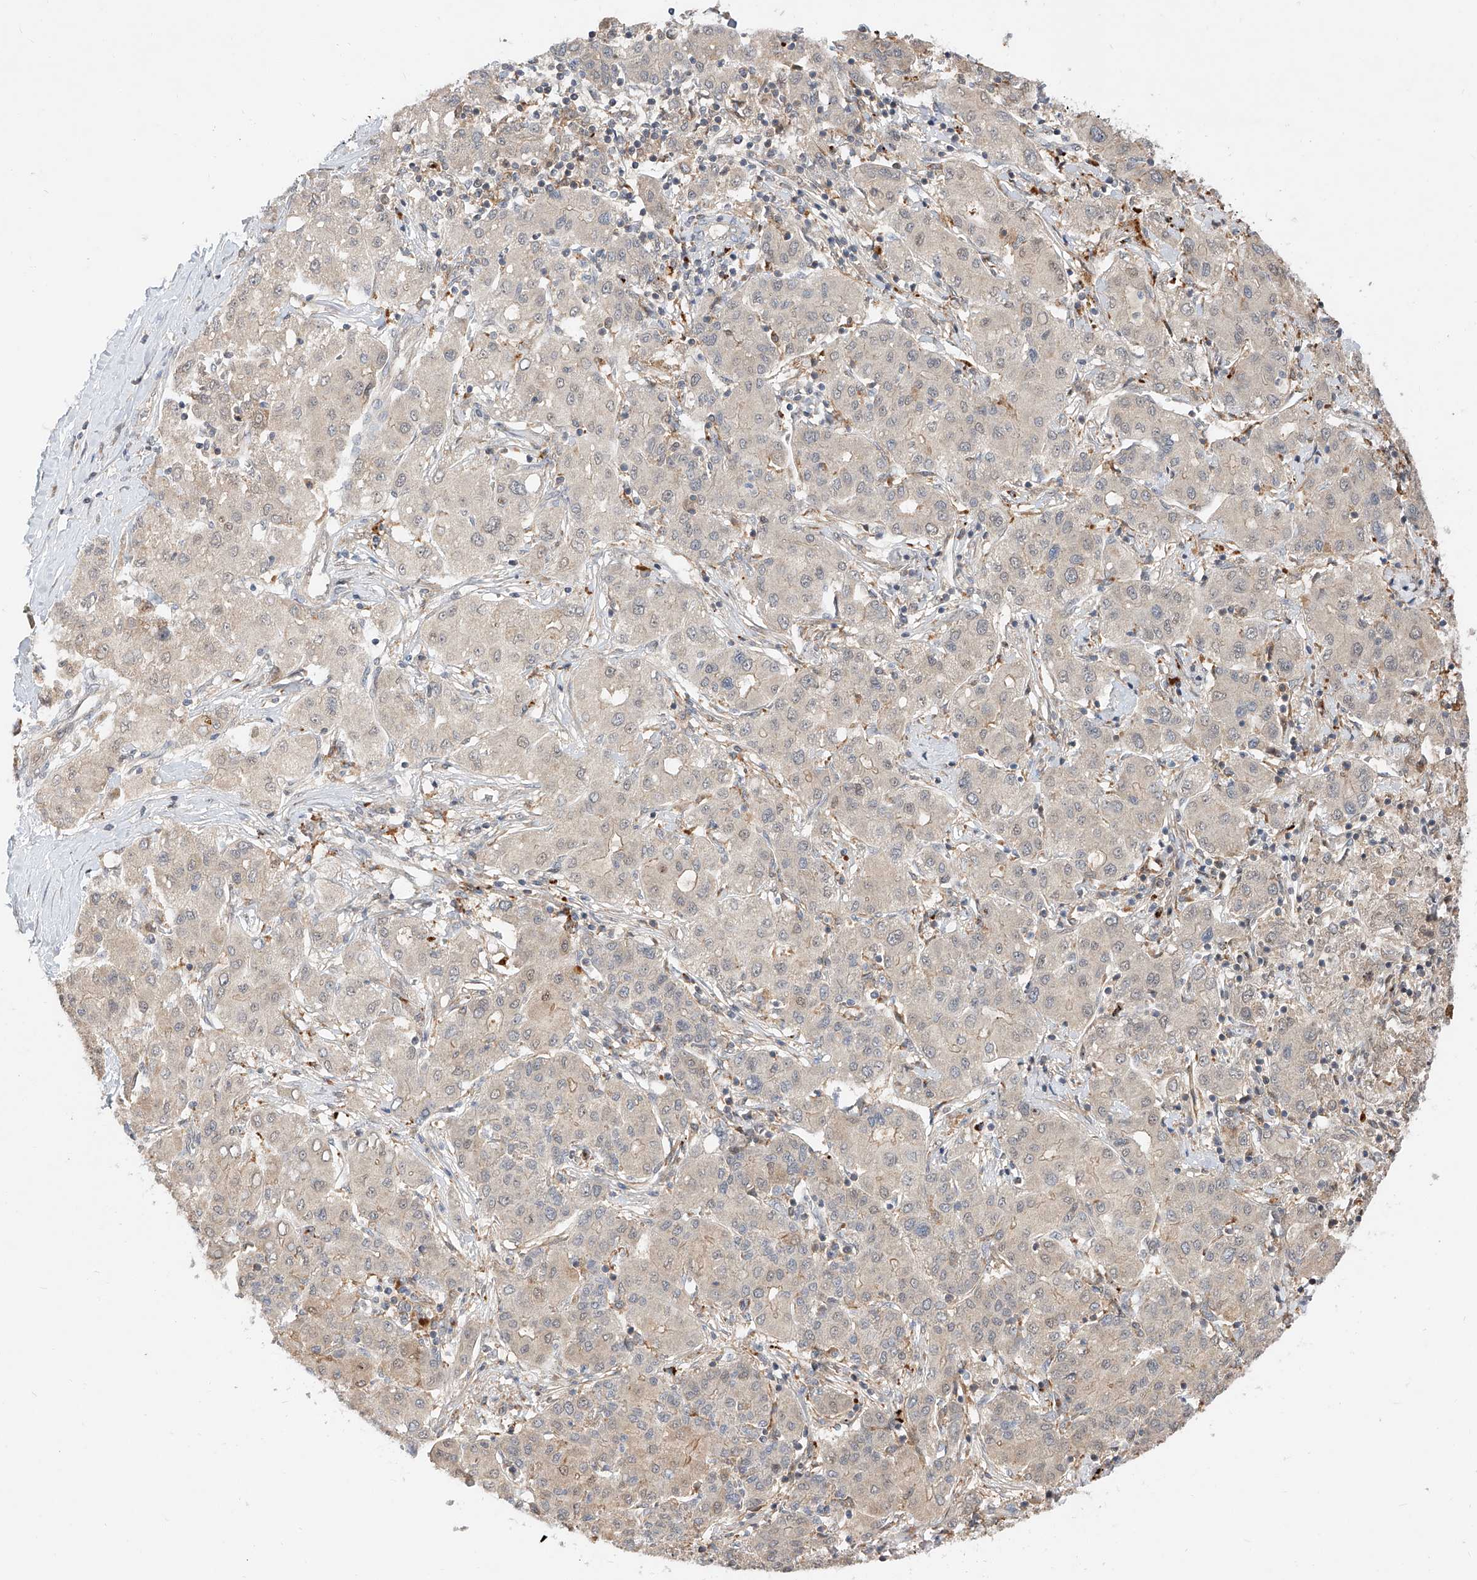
{"staining": {"intensity": "moderate", "quantity": "<25%", "location": "cytoplasmic/membranous"}, "tissue": "liver cancer", "cell_type": "Tumor cells", "image_type": "cancer", "snomed": [{"axis": "morphology", "description": "Carcinoma, Hepatocellular, NOS"}, {"axis": "topography", "description": "Liver"}], "caption": "Immunohistochemical staining of liver cancer (hepatocellular carcinoma) reveals low levels of moderate cytoplasmic/membranous expression in about <25% of tumor cells. (DAB IHC, brown staining for protein, blue staining for nuclei).", "gene": "DIRAS3", "patient": {"sex": "male", "age": 65}}